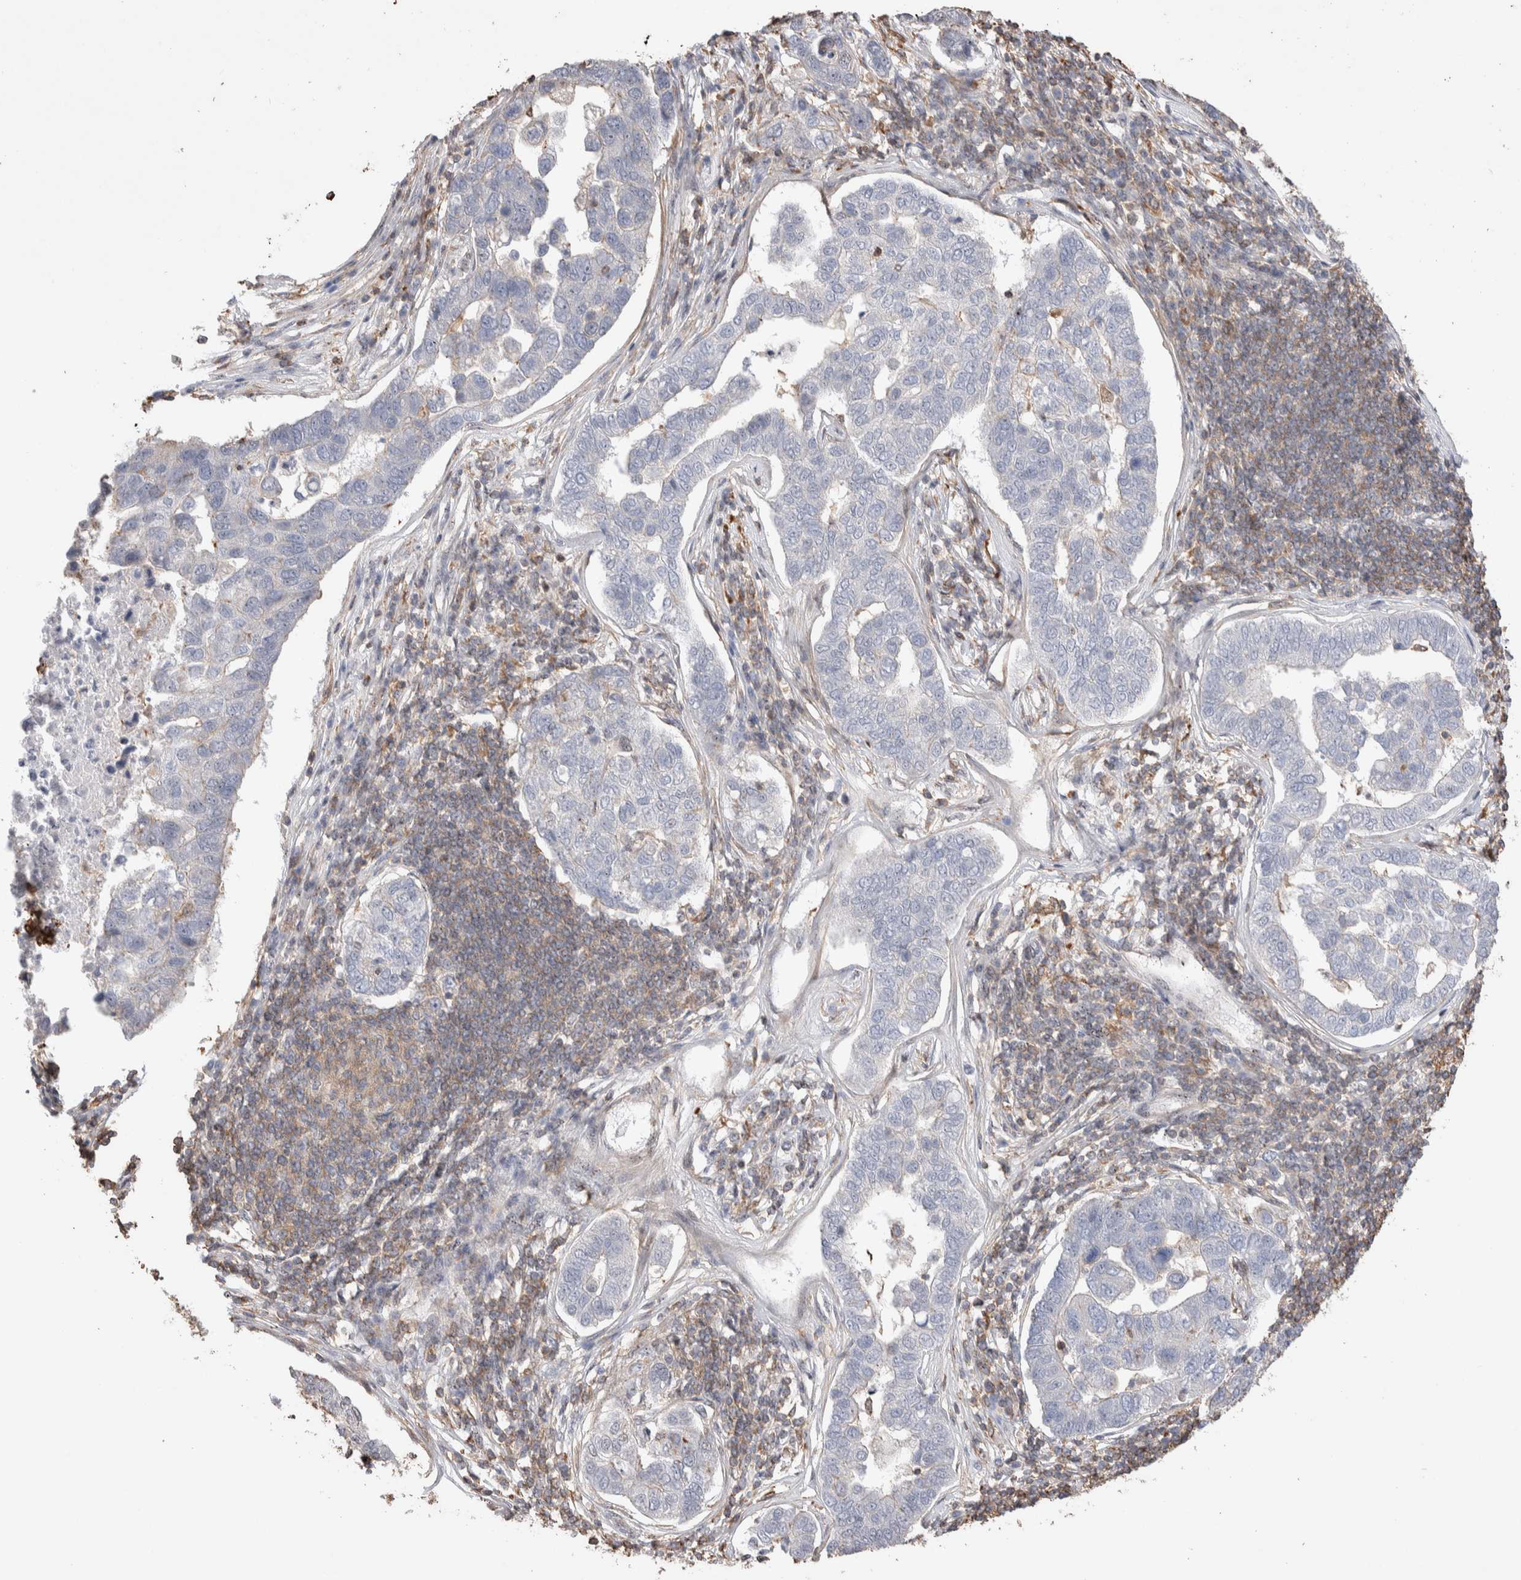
{"staining": {"intensity": "negative", "quantity": "none", "location": "none"}, "tissue": "pancreatic cancer", "cell_type": "Tumor cells", "image_type": "cancer", "snomed": [{"axis": "morphology", "description": "Adenocarcinoma, NOS"}, {"axis": "topography", "description": "Pancreas"}], "caption": "Tumor cells show no significant protein positivity in pancreatic adenocarcinoma.", "gene": "ZNF704", "patient": {"sex": "female", "age": 61}}